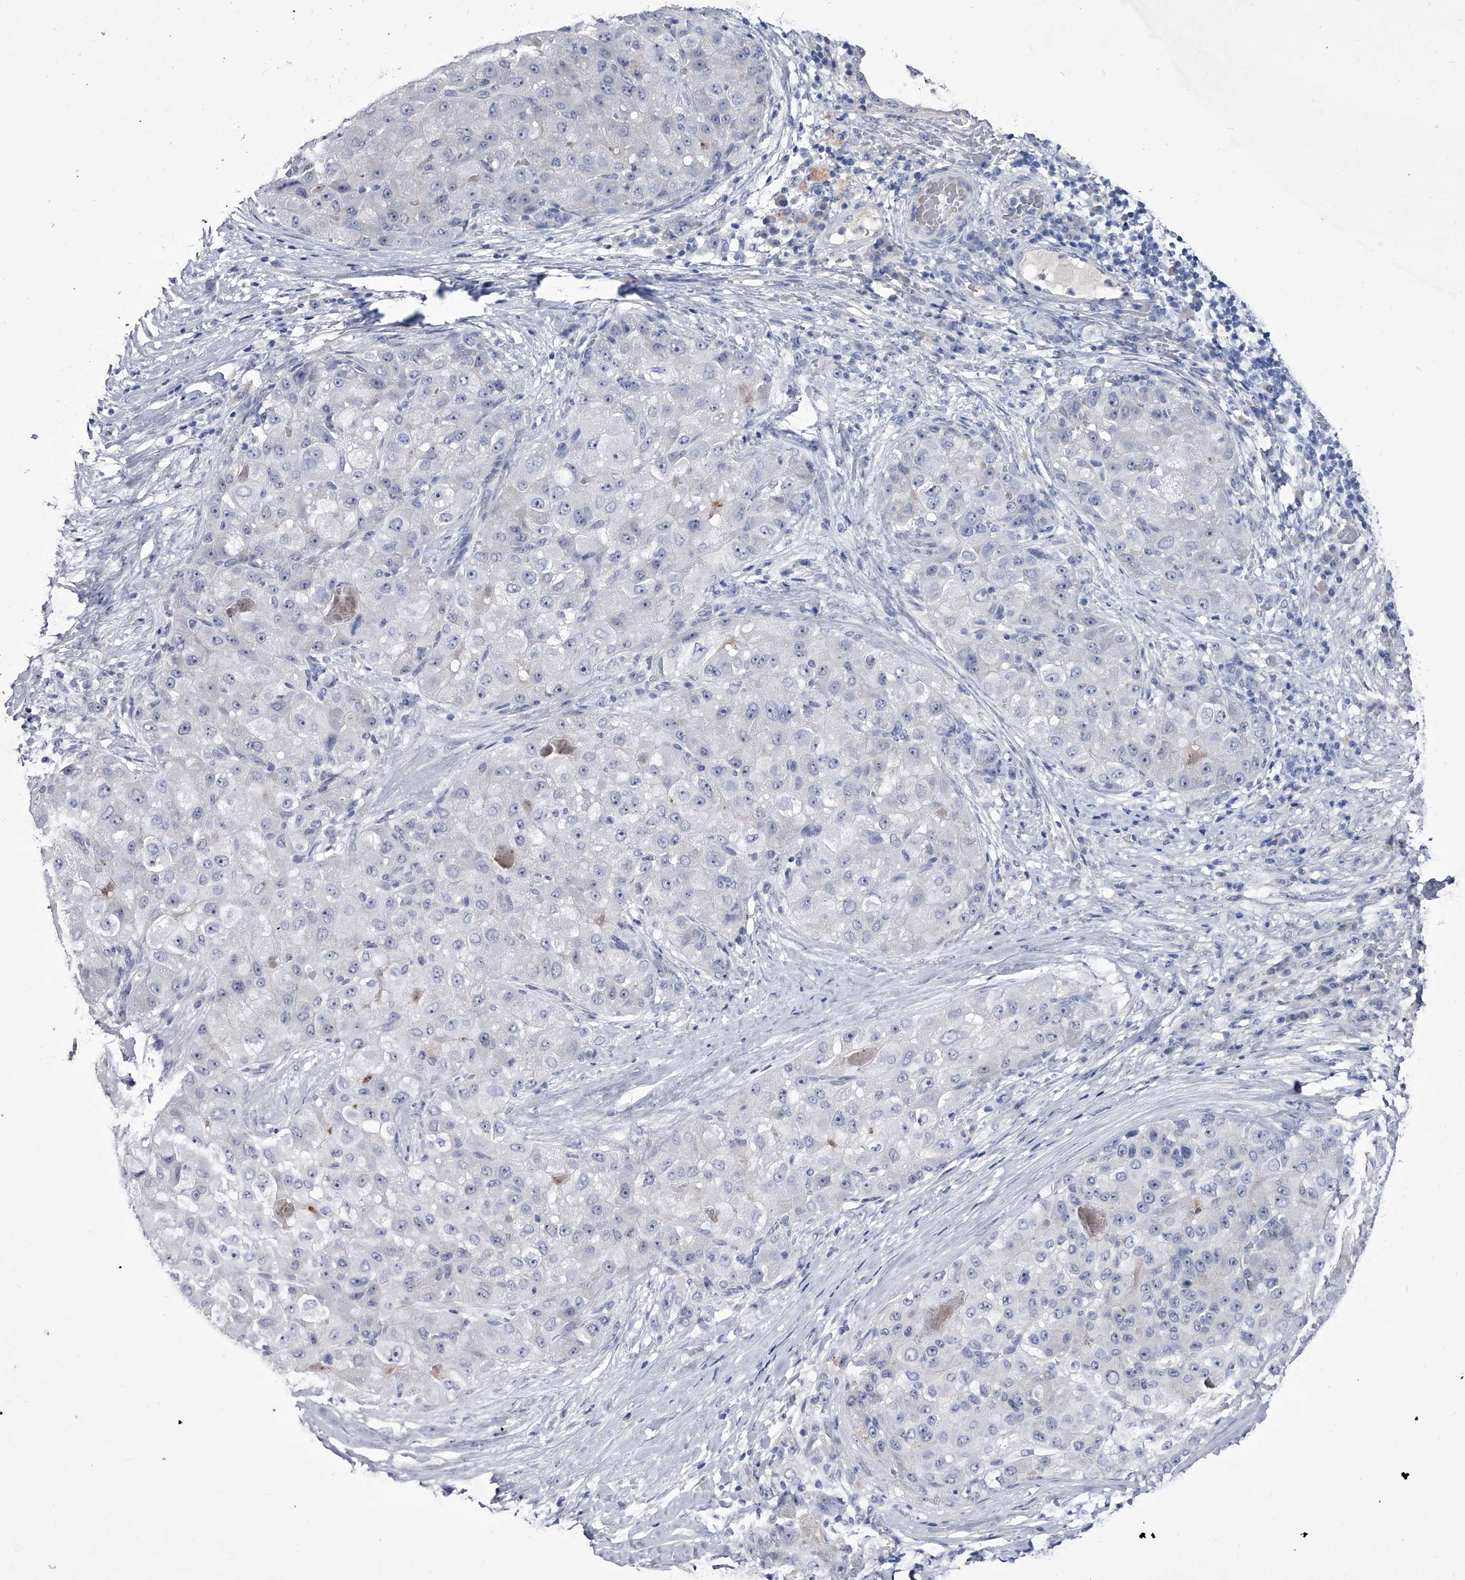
{"staining": {"intensity": "negative", "quantity": "none", "location": "none"}, "tissue": "liver cancer", "cell_type": "Tumor cells", "image_type": "cancer", "snomed": [{"axis": "morphology", "description": "Carcinoma, Hepatocellular, NOS"}, {"axis": "topography", "description": "Liver"}], "caption": "Immunohistochemistry photomicrograph of neoplastic tissue: human liver cancer stained with DAB exhibits no significant protein positivity in tumor cells. Nuclei are stained in blue.", "gene": "CRISP2", "patient": {"sex": "male", "age": 80}}